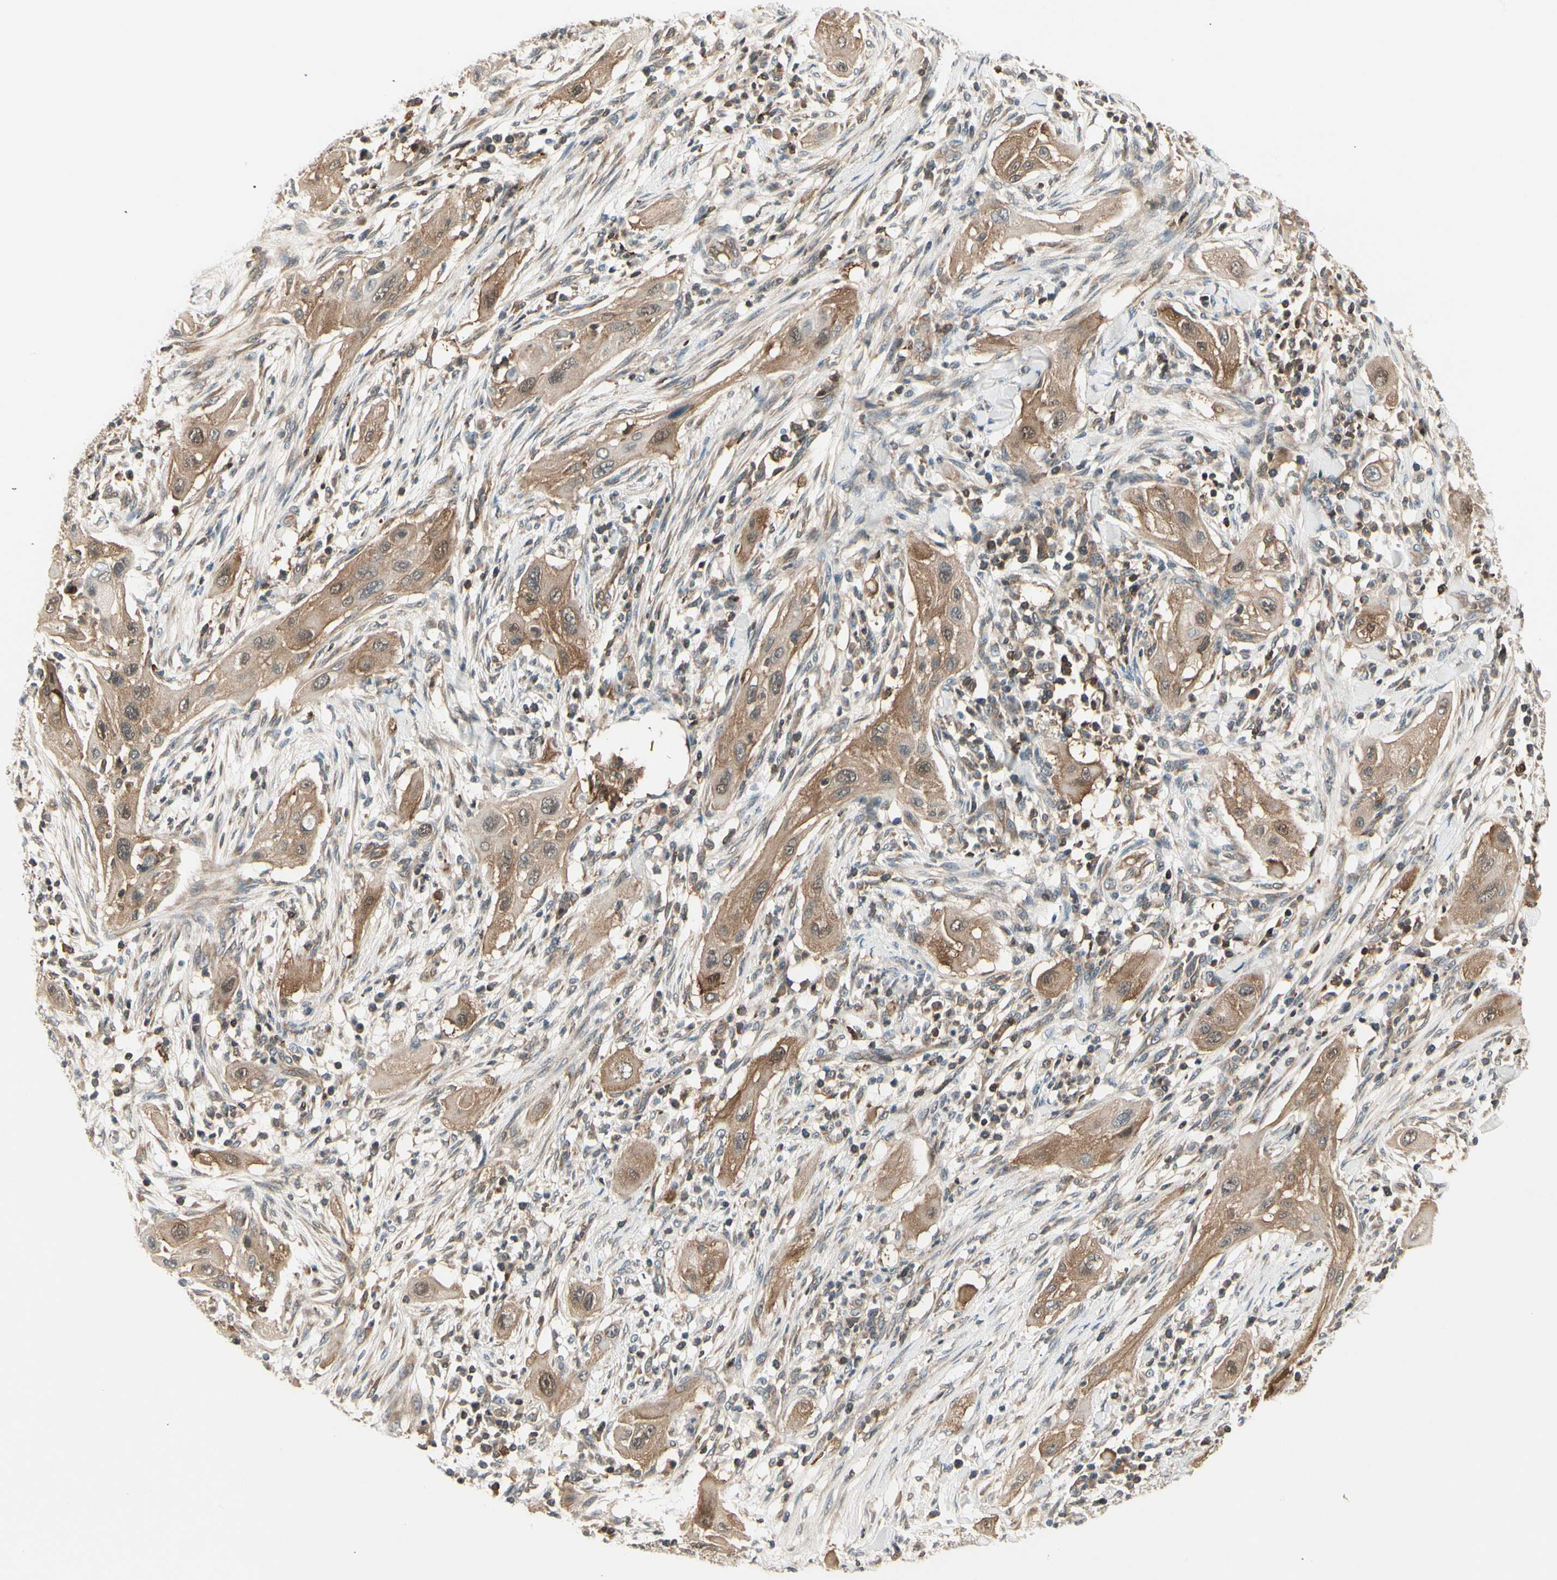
{"staining": {"intensity": "weak", "quantity": ">75%", "location": "cytoplasmic/membranous"}, "tissue": "lung cancer", "cell_type": "Tumor cells", "image_type": "cancer", "snomed": [{"axis": "morphology", "description": "Squamous cell carcinoma, NOS"}, {"axis": "topography", "description": "Lung"}], "caption": "IHC of squamous cell carcinoma (lung) reveals low levels of weak cytoplasmic/membranous staining in about >75% of tumor cells.", "gene": "OXSR1", "patient": {"sex": "female", "age": 47}}